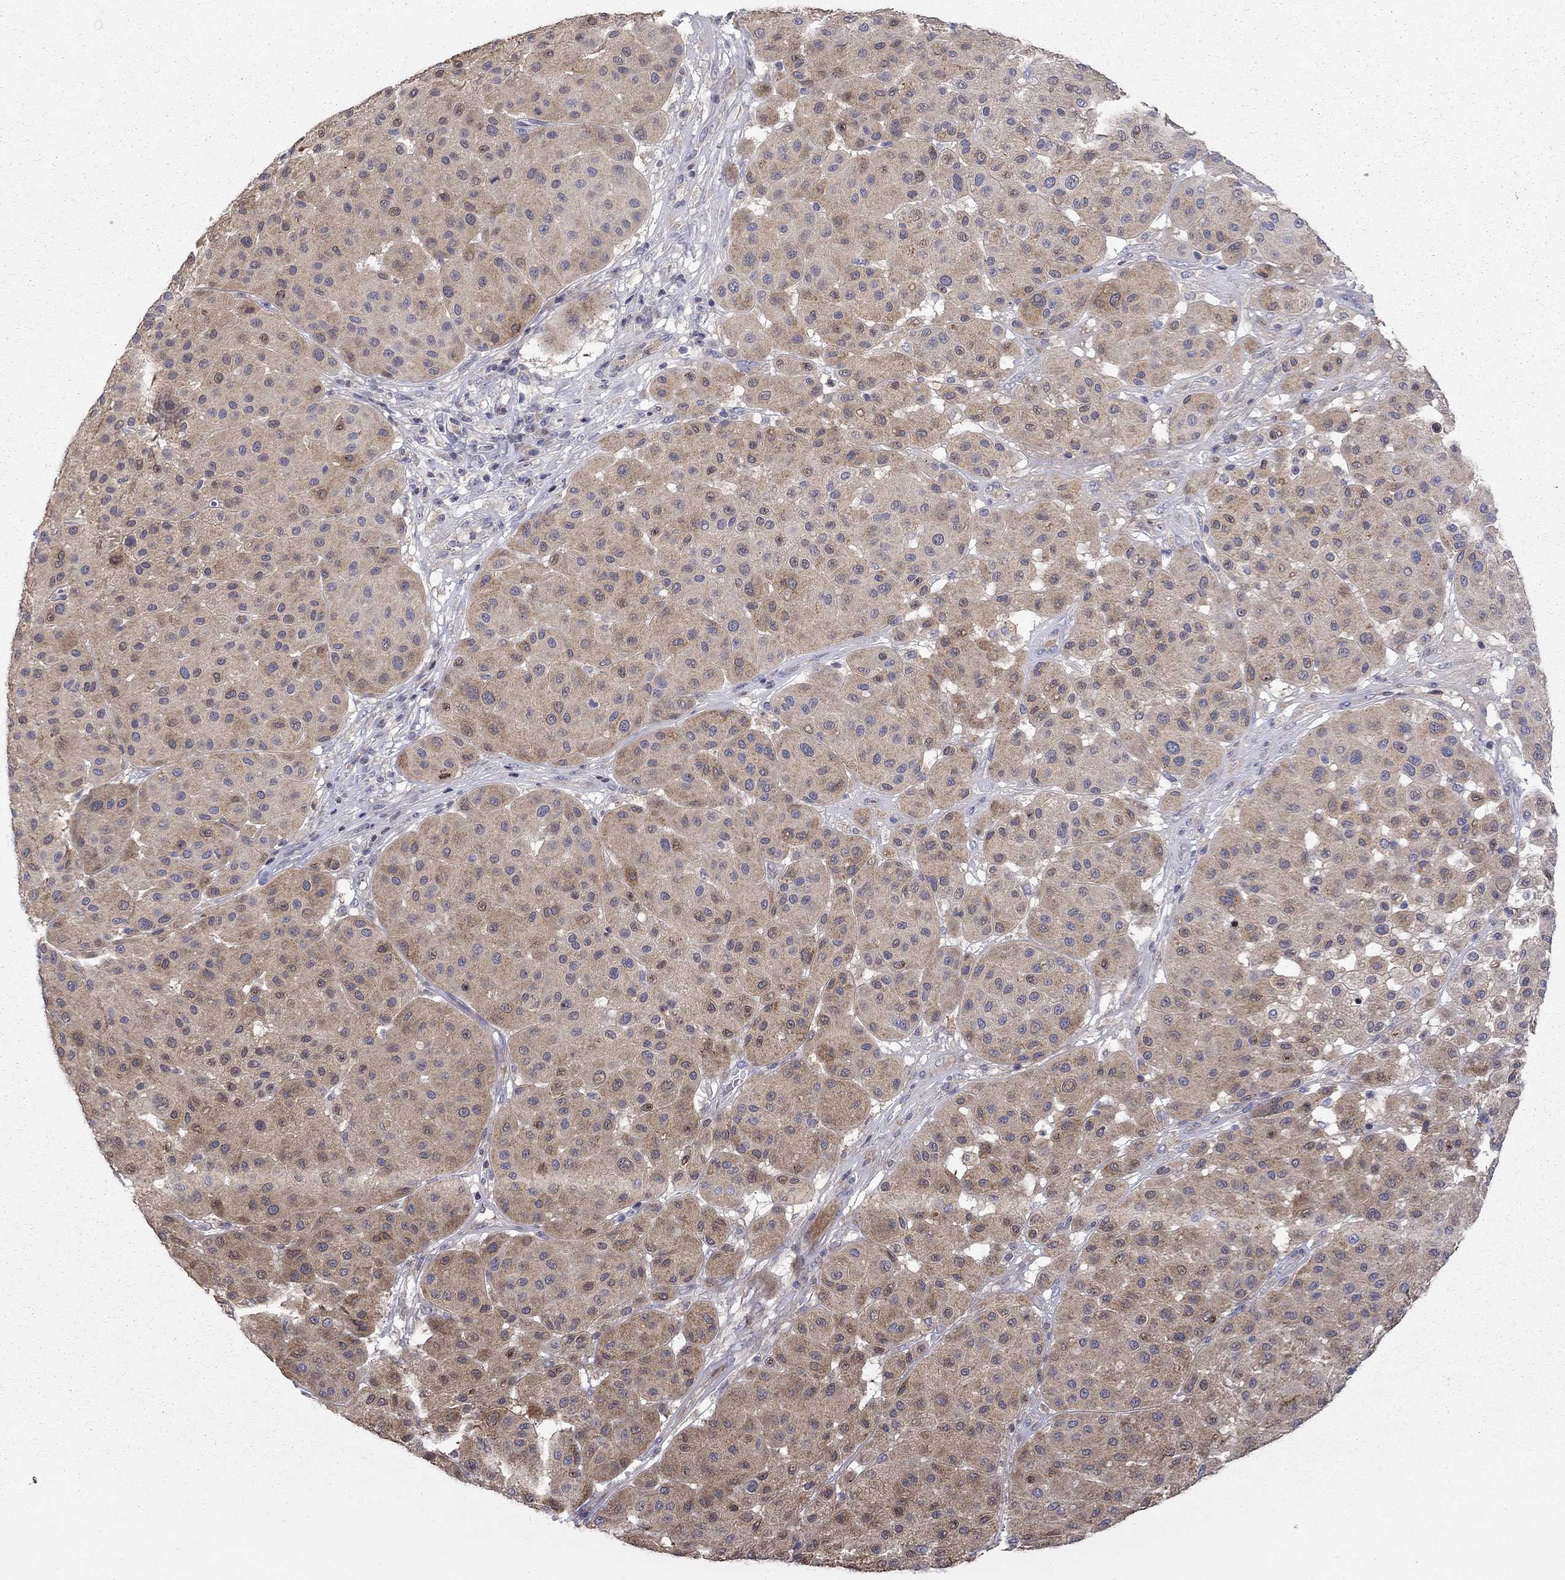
{"staining": {"intensity": "weak", "quantity": "25%-75%", "location": "cytoplasmic/membranous"}, "tissue": "melanoma", "cell_type": "Tumor cells", "image_type": "cancer", "snomed": [{"axis": "morphology", "description": "Malignant melanoma, Metastatic site"}, {"axis": "topography", "description": "Smooth muscle"}], "caption": "An immunohistochemistry (IHC) photomicrograph of neoplastic tissue is shown. Protein staining in brown highlights weak cytoplasmic/membranous positivity in melanoma within tumor cells. (DAB (3,3'-diaminobenzidine) IHC, brown staining for protein, blue staining for nuclei).", "gene": "ERN2", "patient": {"sex": "male", "age": 41}}